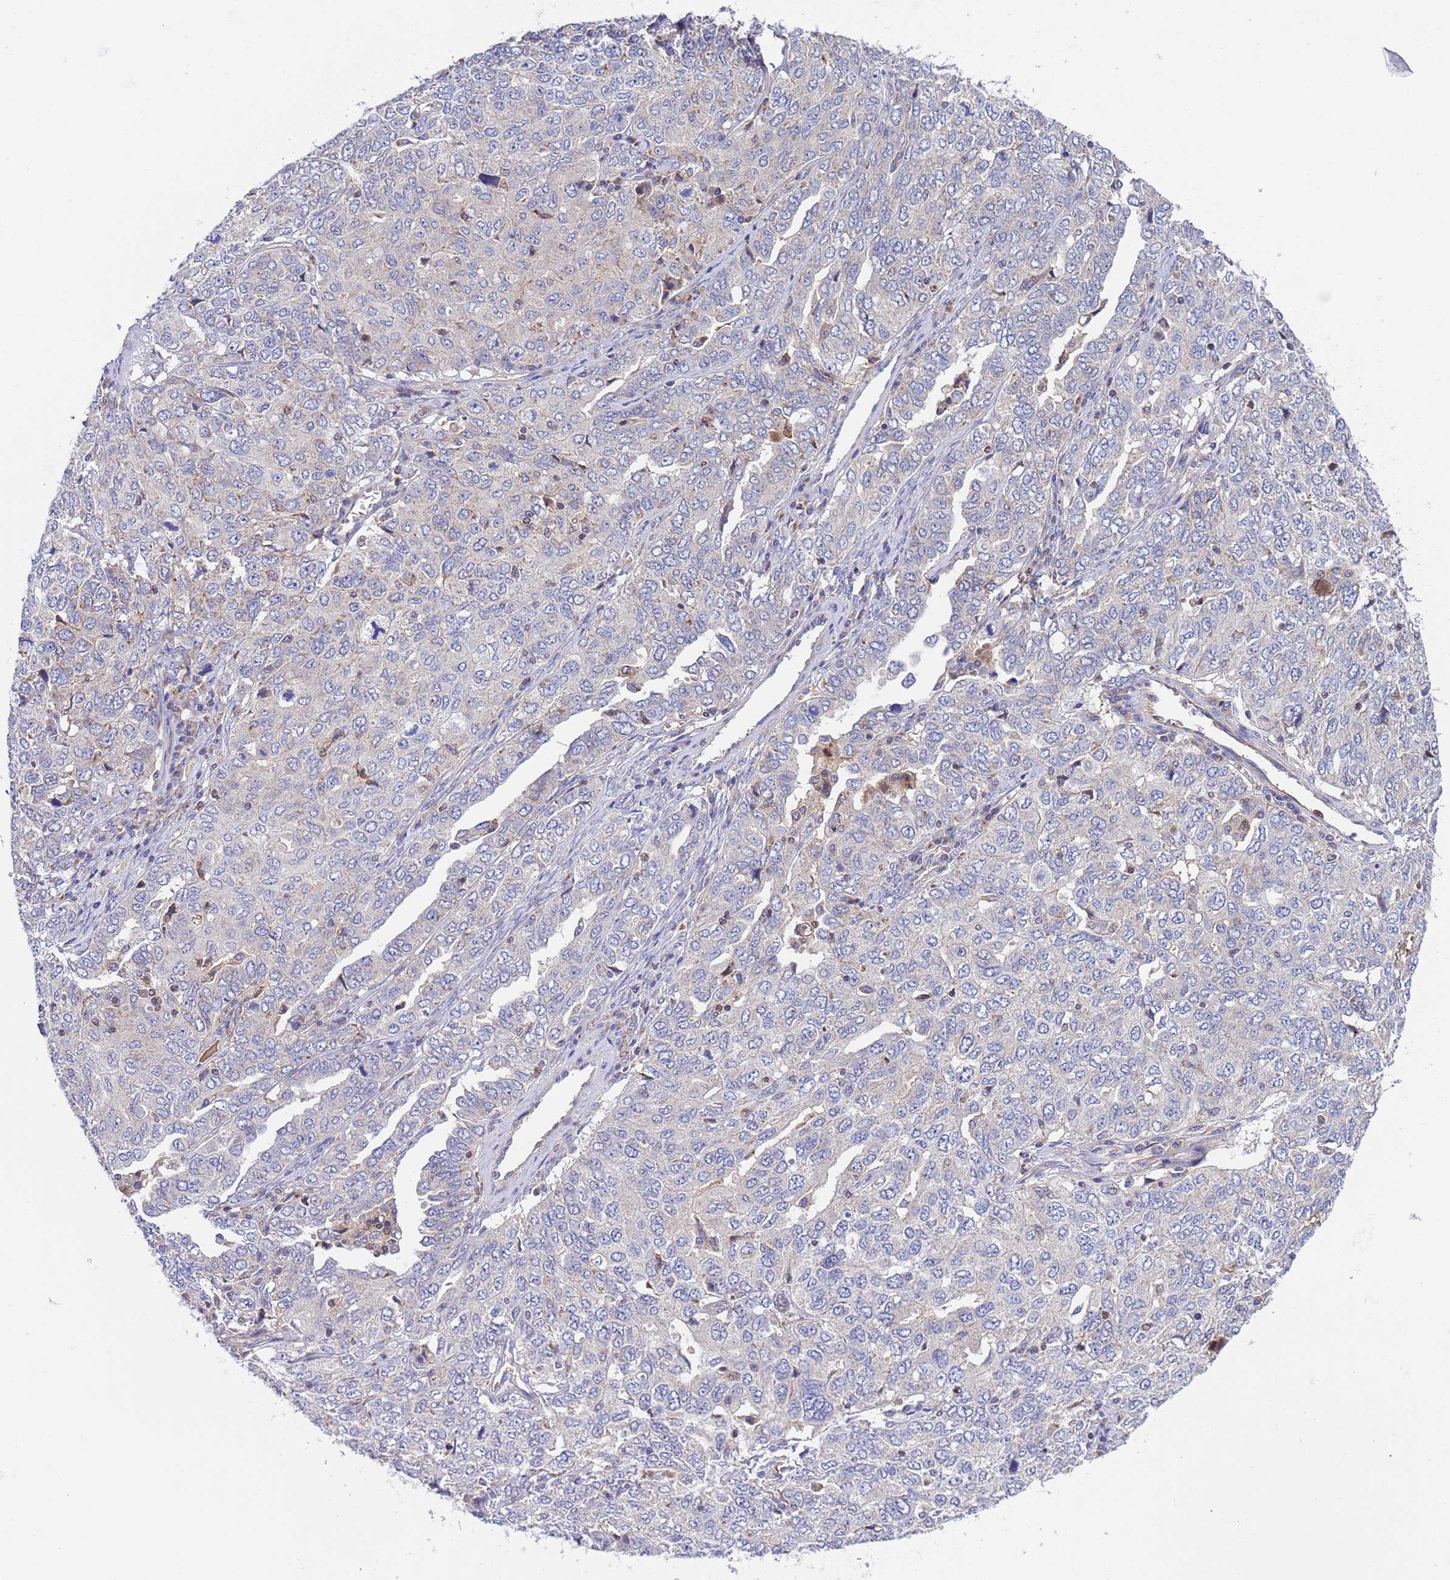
{"staining": {"intensity": "negative", "quantity": "none", "location": "none"}, "tissue": "ovarian cancer", "cell_type": "Tumor cells", "image_type": "cancer", "snomed": [{"axis": "morphology", "description": "Carcinoma, endometroid"}, {"axis": "topography", "description": "Ovary"}], "caption": "The histopathology image demonstrates no significant positivity in tumor cells of ovarian endometroid carcinoma.", "gene": "PARP16", "patient": {"sex": "female", "age": 62}}